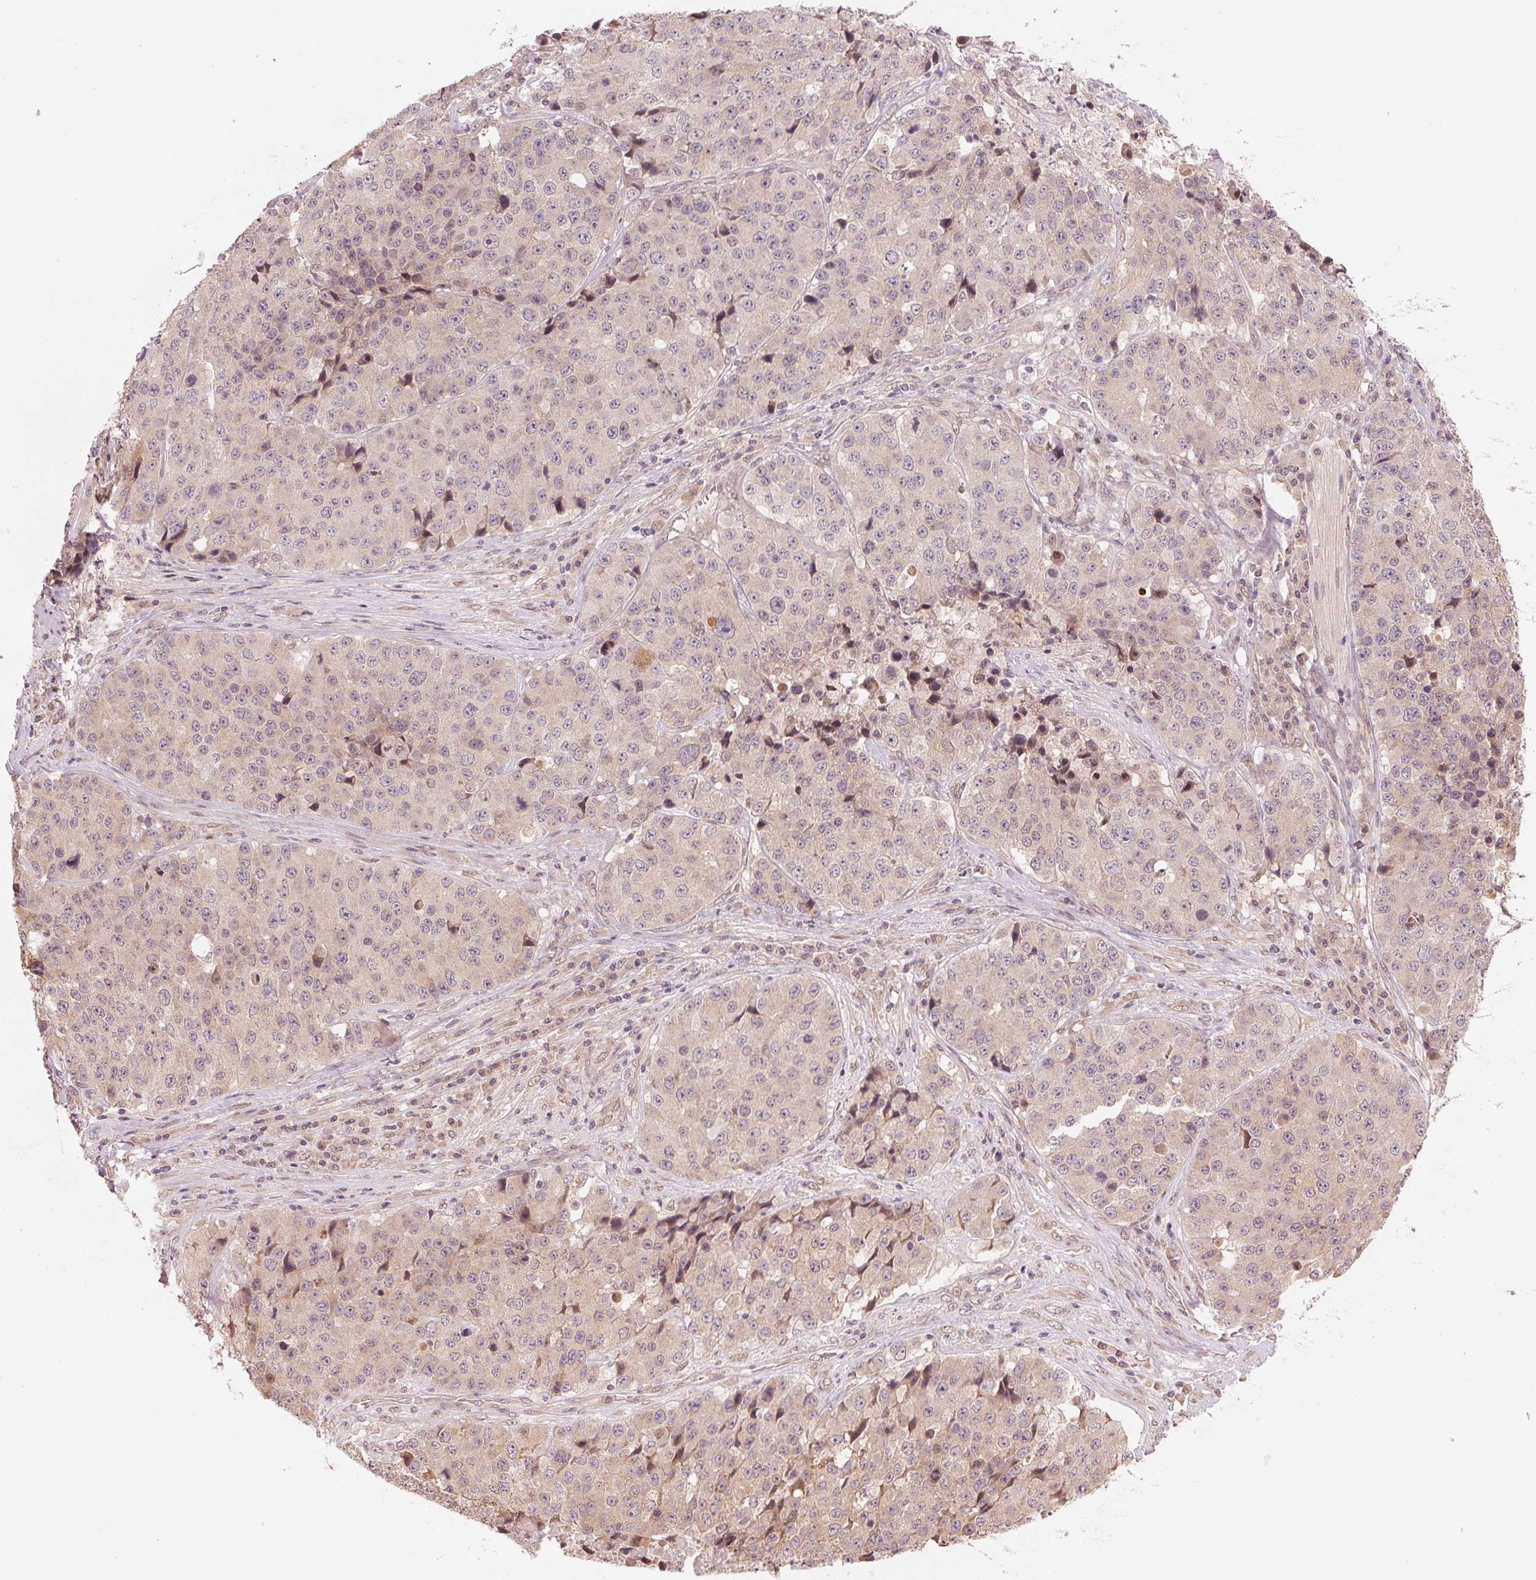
{"staining": {"intensity": "weak", "quantity": "<25%", "location": "cytoplasmic/membranous"}, "tissue": "stomach cancer", "cell_type": "Tumor cells", "image_type": "cancer", "snomed": [{"axis": "morphology", "description": "Adenocarcinoma, NOS"}, {"axis": "topography", "description": "Stomach"}], "caption": "This image is of stomach cancer stained with IHC to label a protein in brown with the nuclei are counter-stained blue. There is no positivity in tumor cells. (Immunohistochemistry (ihc), brightfield microscopy, high magnification).", "gene": "ERI3", "patient": {"sex": "male", "age": 71}}